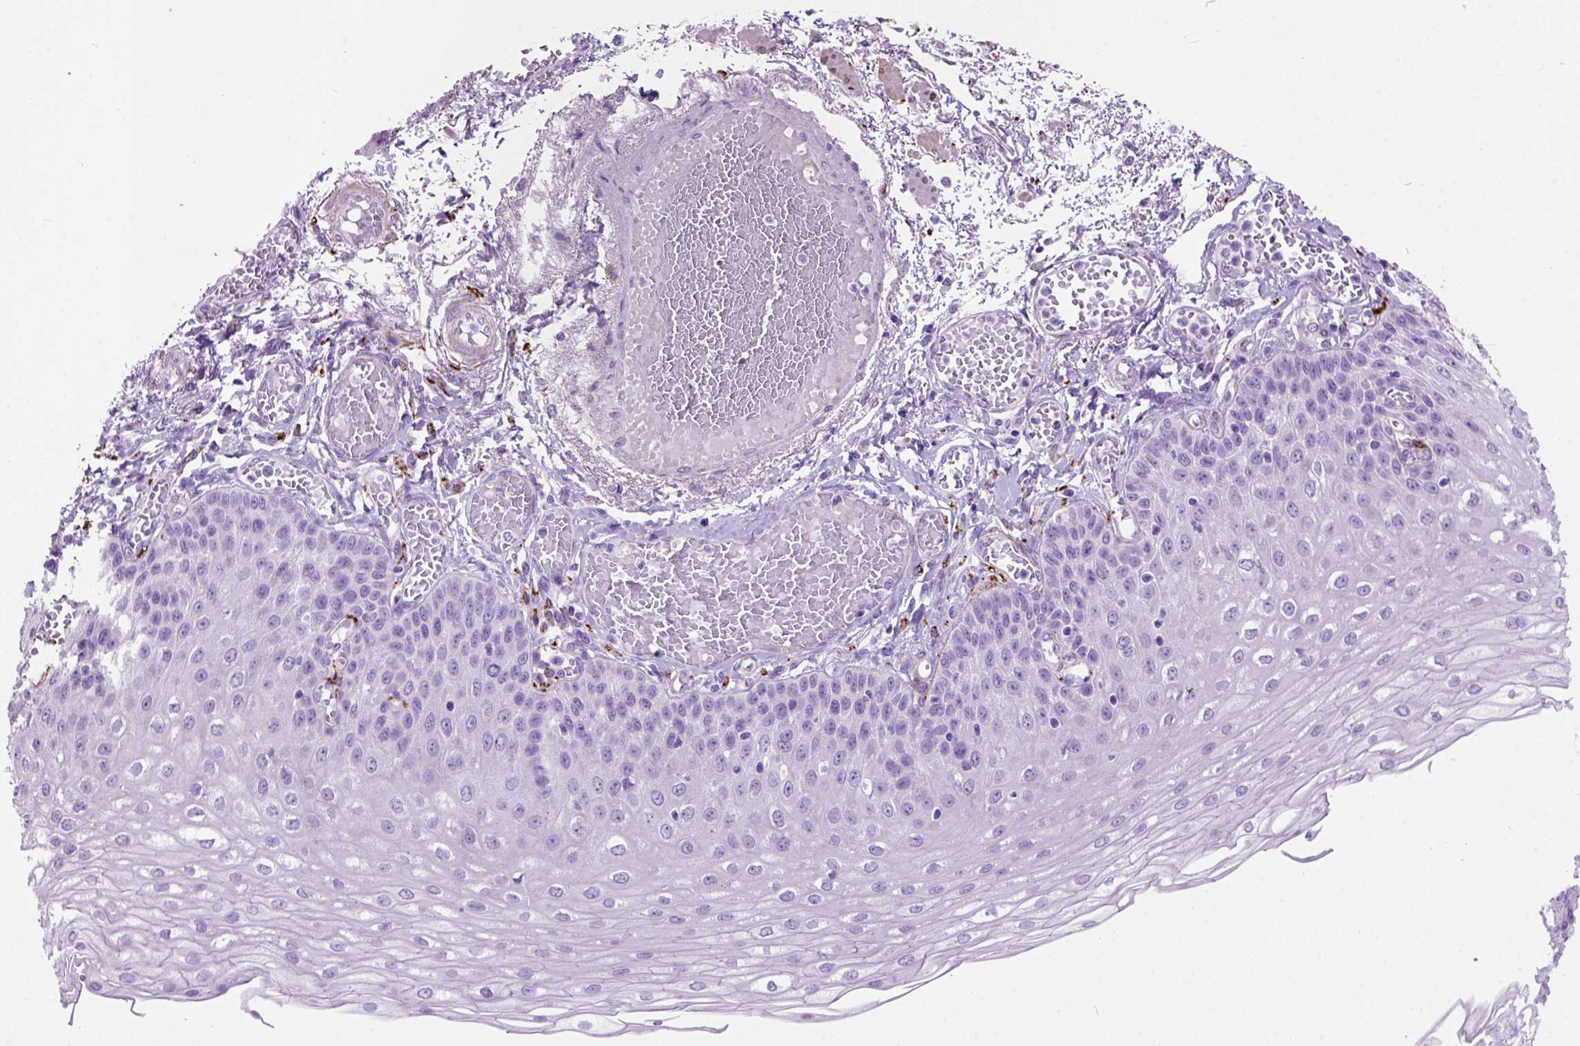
{"staining": {"intensity": "negative", "quantity": "none", "location": "none"}, "tissue": "esophagus", "cell_type": "Squamous epithelial cells", "image_type": "normal", "snomed": [{"axis": "morphology", "description": "Normal tissue, NOS"}, {"axis": "morphology", "description": "Adenocarcinoma, NOS"}, {"axis": "topography", "description": "Esophagus"}], "caption": "A high-resolution image shows IHC staining of unremarkable esophagus, which displays no significant positivity in squamous epithelial cells. Brightfield microscopy of IHC stained with DAB (brown) and hematoxylin (blue), captured at high magnification.", "gene": "MAPT", "patient": {"sex": "male", "age": 81}}